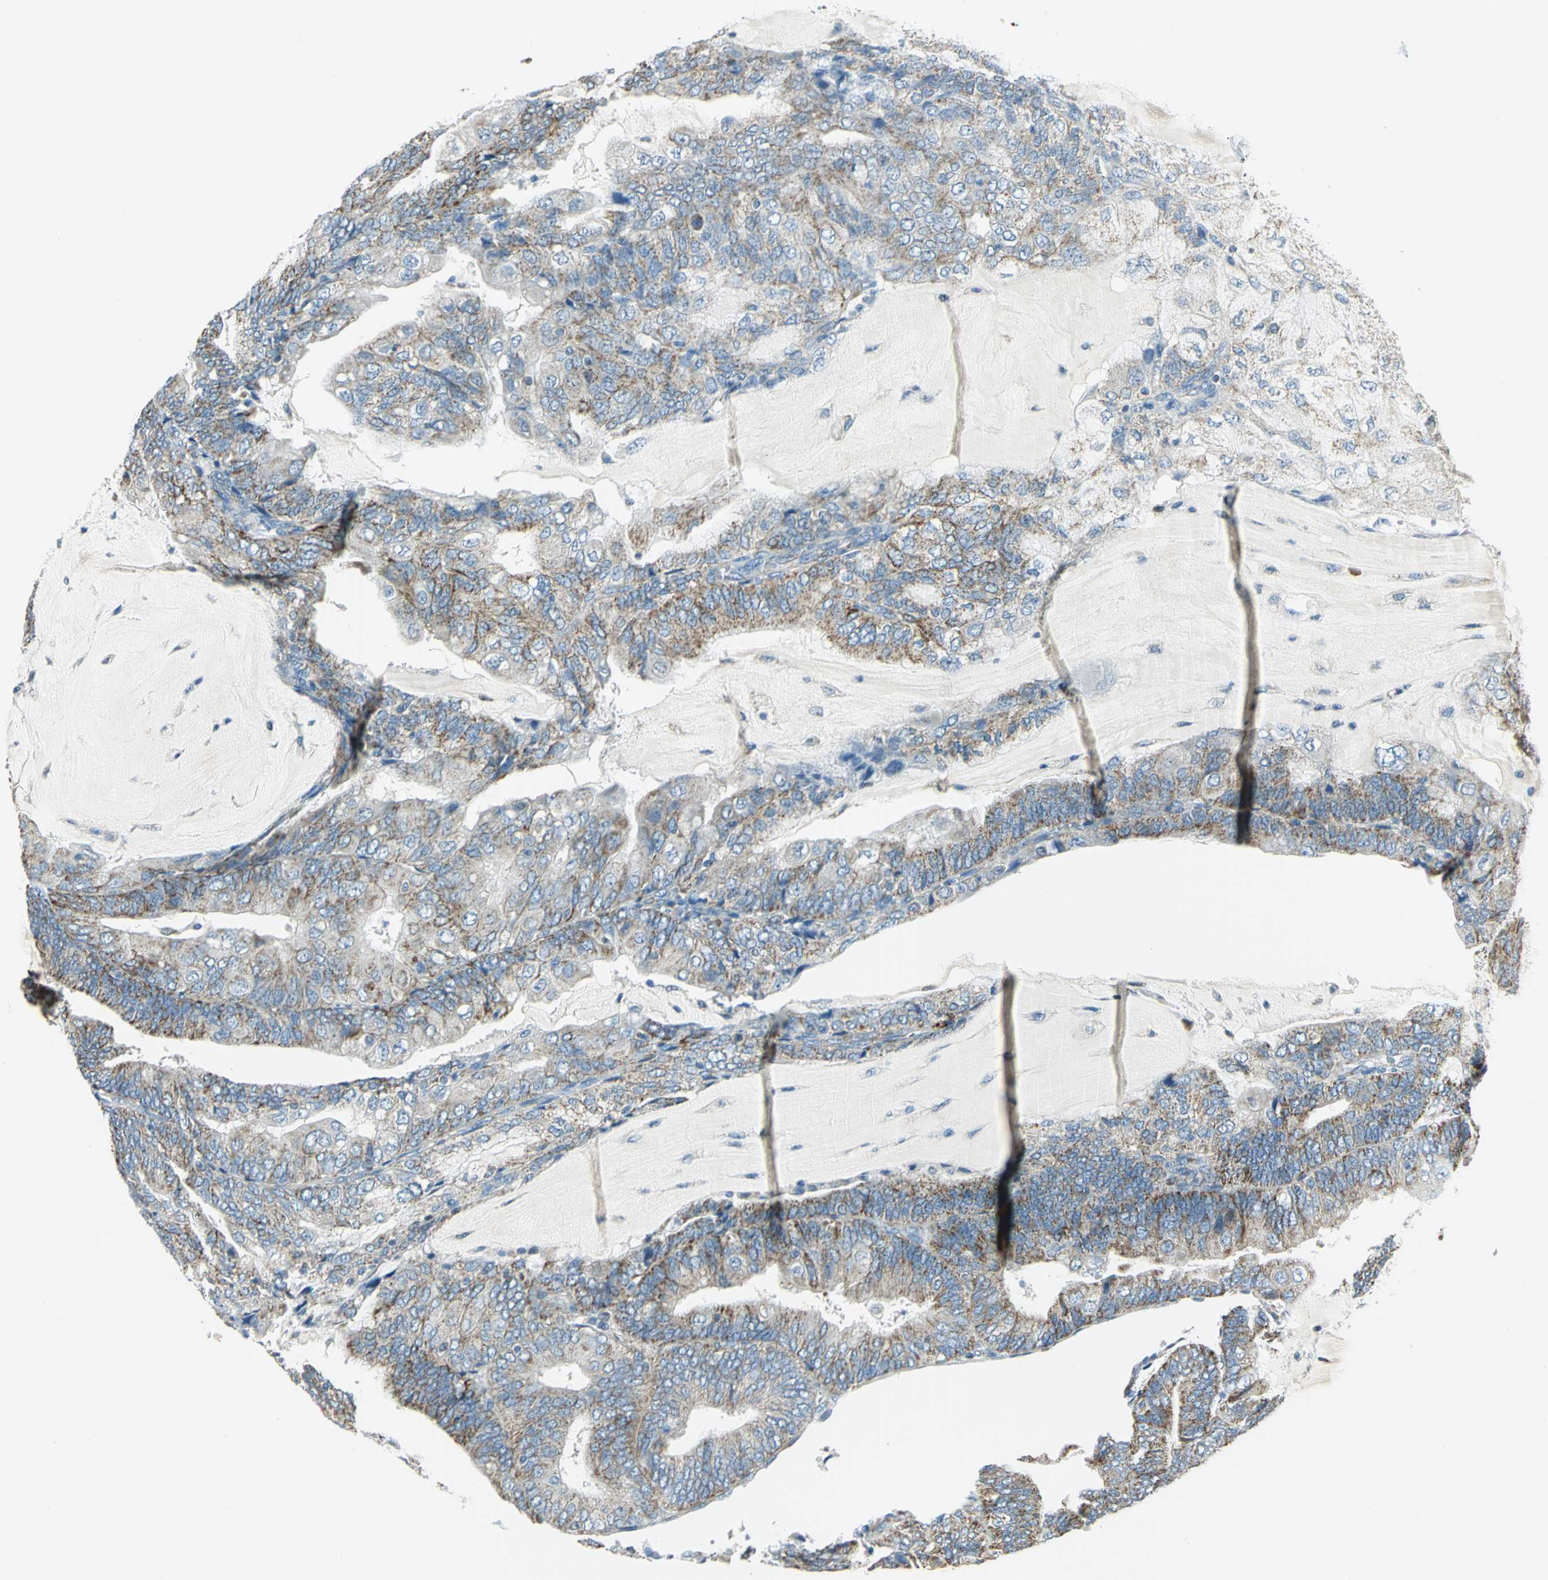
{"staining": {"intensity": "moderate", "quantity": ">75%", "location": "cytoplasmic/membranous"}, "tissue": "endometrial cancer", "cell_type": "Tumor cells", "image_type": "cancer", "snomed": [{"axis": "morphology", "description": "Adenocarcinoma, NOS"}, {"axis": "topography", "description": "Endometrium"}], "caption": "Endometrial cancer was stained to show a protein in brown. There is medium levels of moderate cytoplasmic/membranous positivity in approximately >75% of tumor cells.", "gene": "ACADM", "patient": {"sex": "female", "age": 81}}